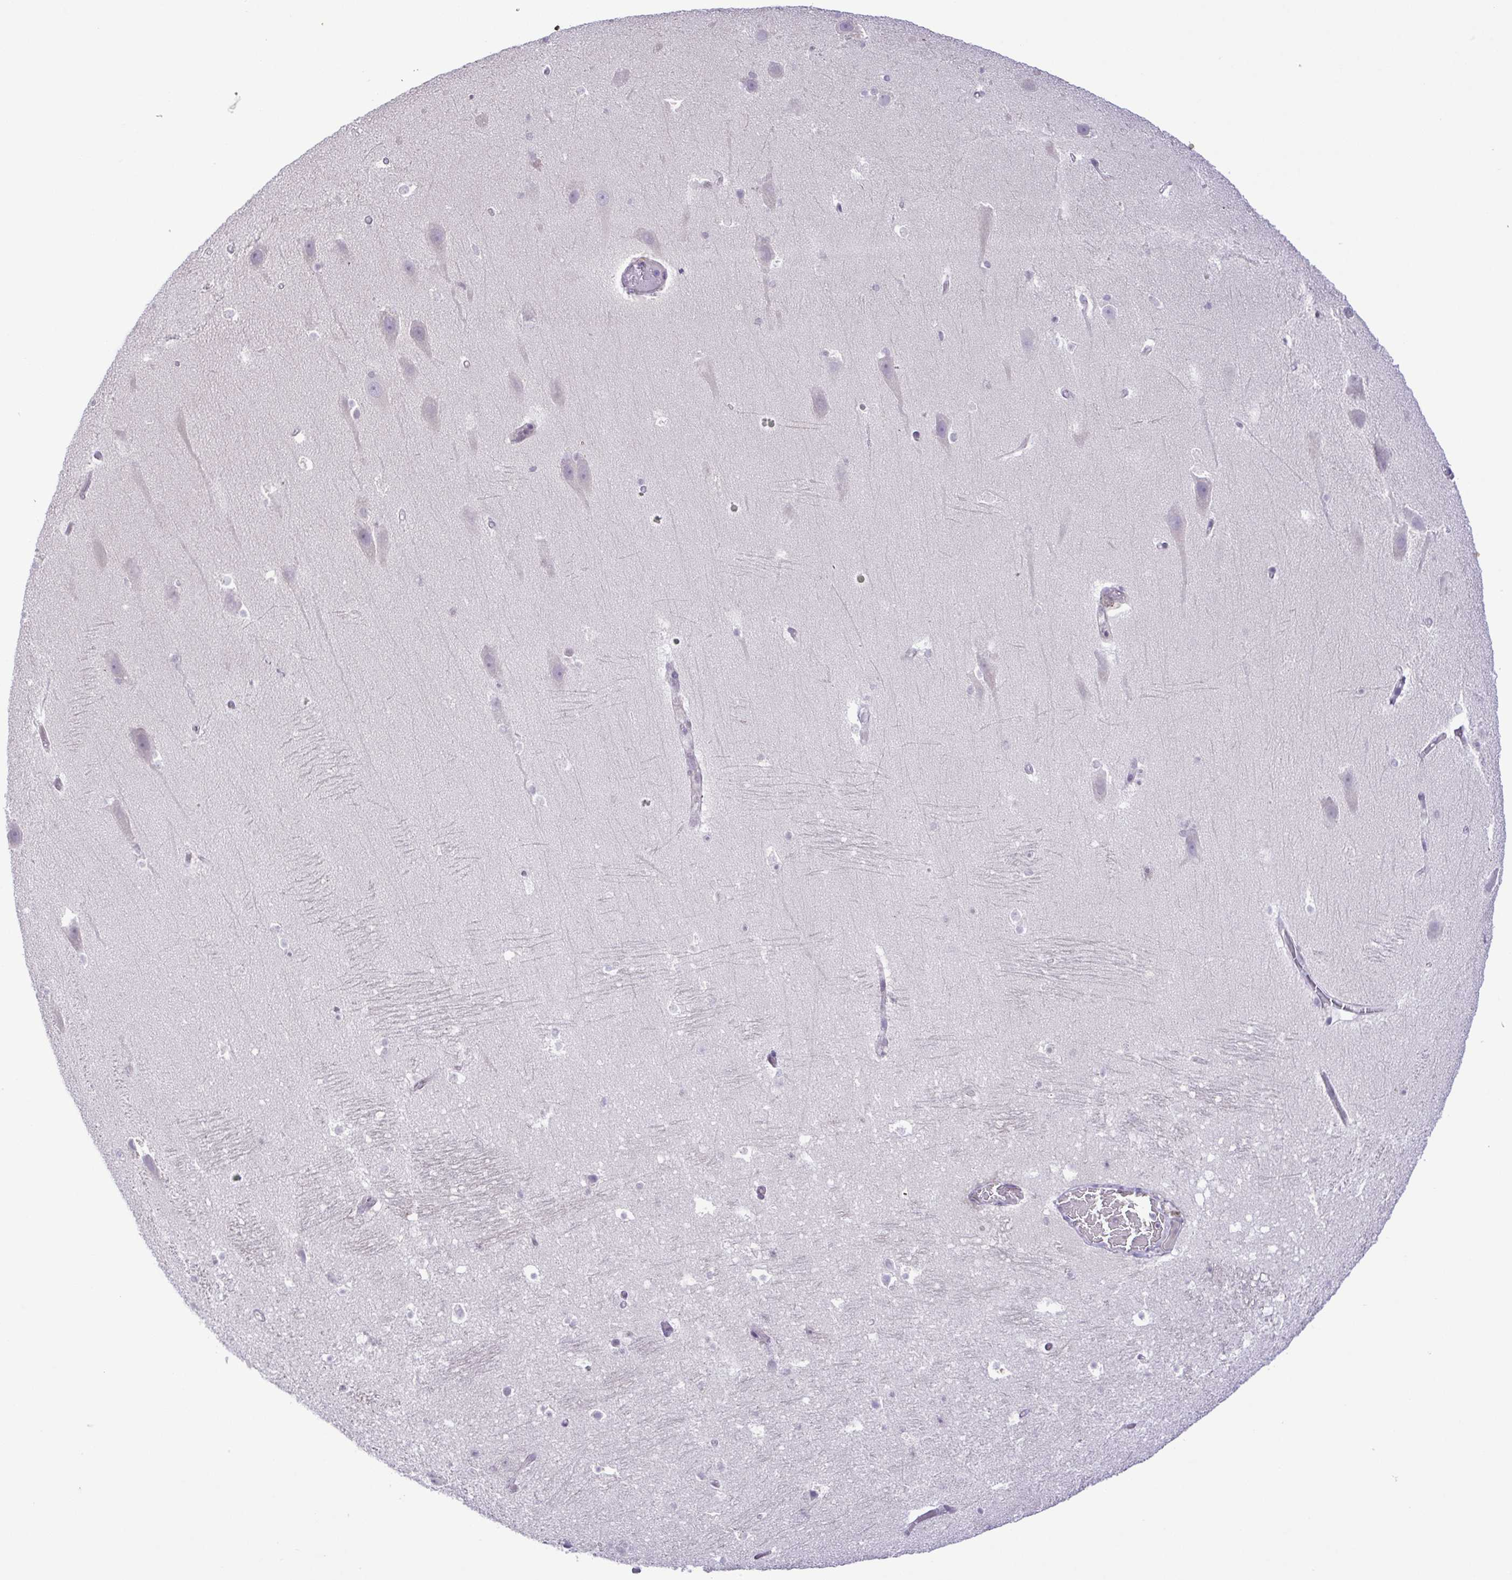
{"staining": {"intensity": "negative", "quantity": "none", "location": "none"}, "tissue": "hippocampus", "cell_type": "Glial cells", "image_type": "normal", "snomed": [{"axis": "morphology", "description": "Normal tissue, NOS"}, {"axis": "topography", "description": "Hippocampus"}], "caption": "This photomicrograph is of unremarkable hippocampus stained with immunohistochemistry (IHC) to label a protein in brown with the nuclei are counter-stained blue. There is no staining in glial cells.", "gene": "IL1RN", "patient": {"sex": "male", "age": 26}}